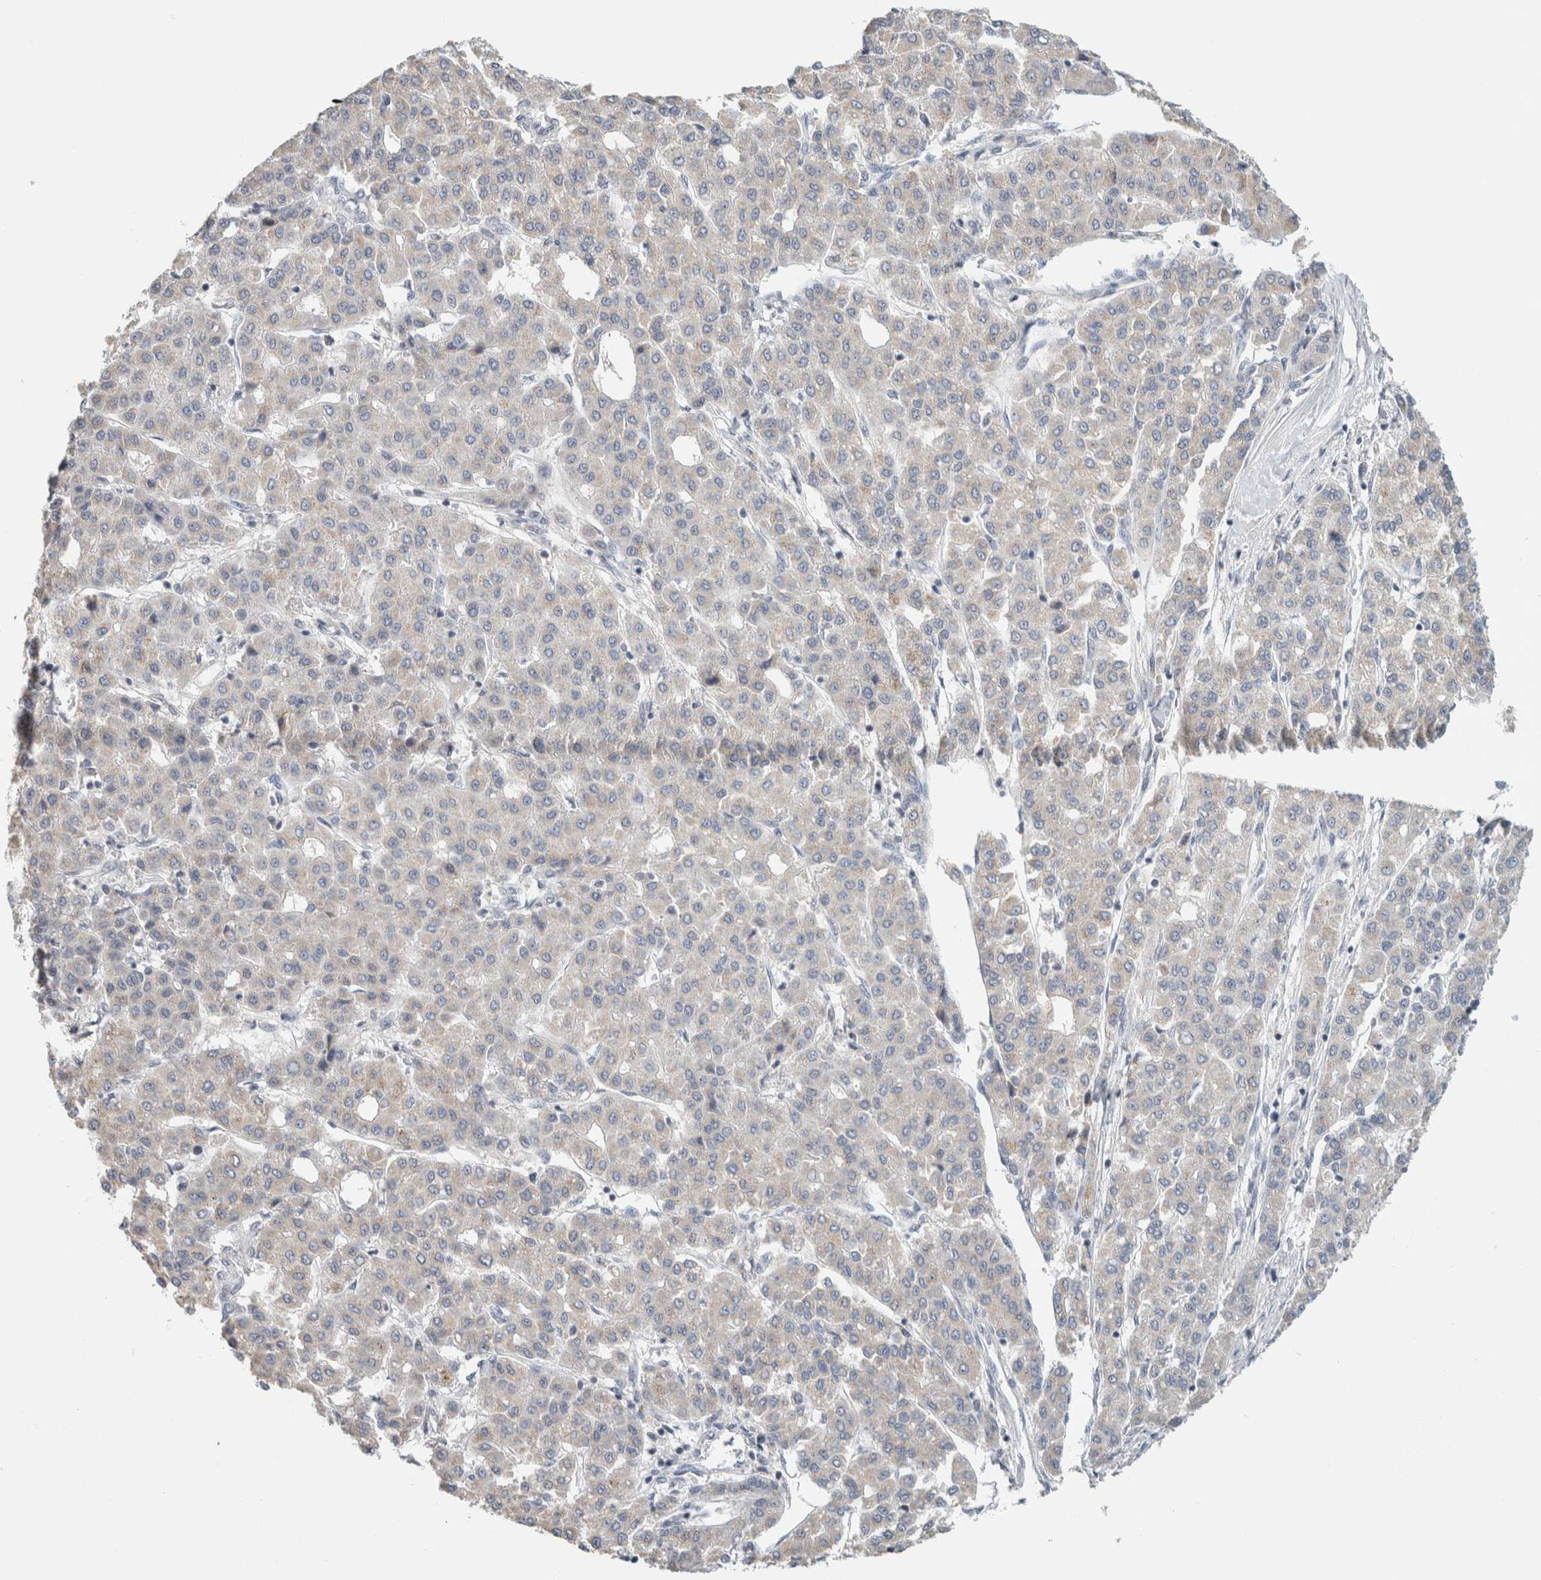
{"staining": {"intensity": "weak", "quantity": "<25%", "location": "cytoplasmic/membranous"}, "tissue": "liver cancer", "cell_type": "Tumor cells", "image_type": "cancer", "snomed": [{"axis": "morphology", "description": "Carcinoma, Hepatocellular, NOS"}, {"axis": "topography", "description": "Liver"}], "caption": "Tumor cells are negative for brown protein staining in liver cancer (hepatocellular carcinoma).", "gene": "CRAT", "patient": {"sex": "male", "age": 65}}